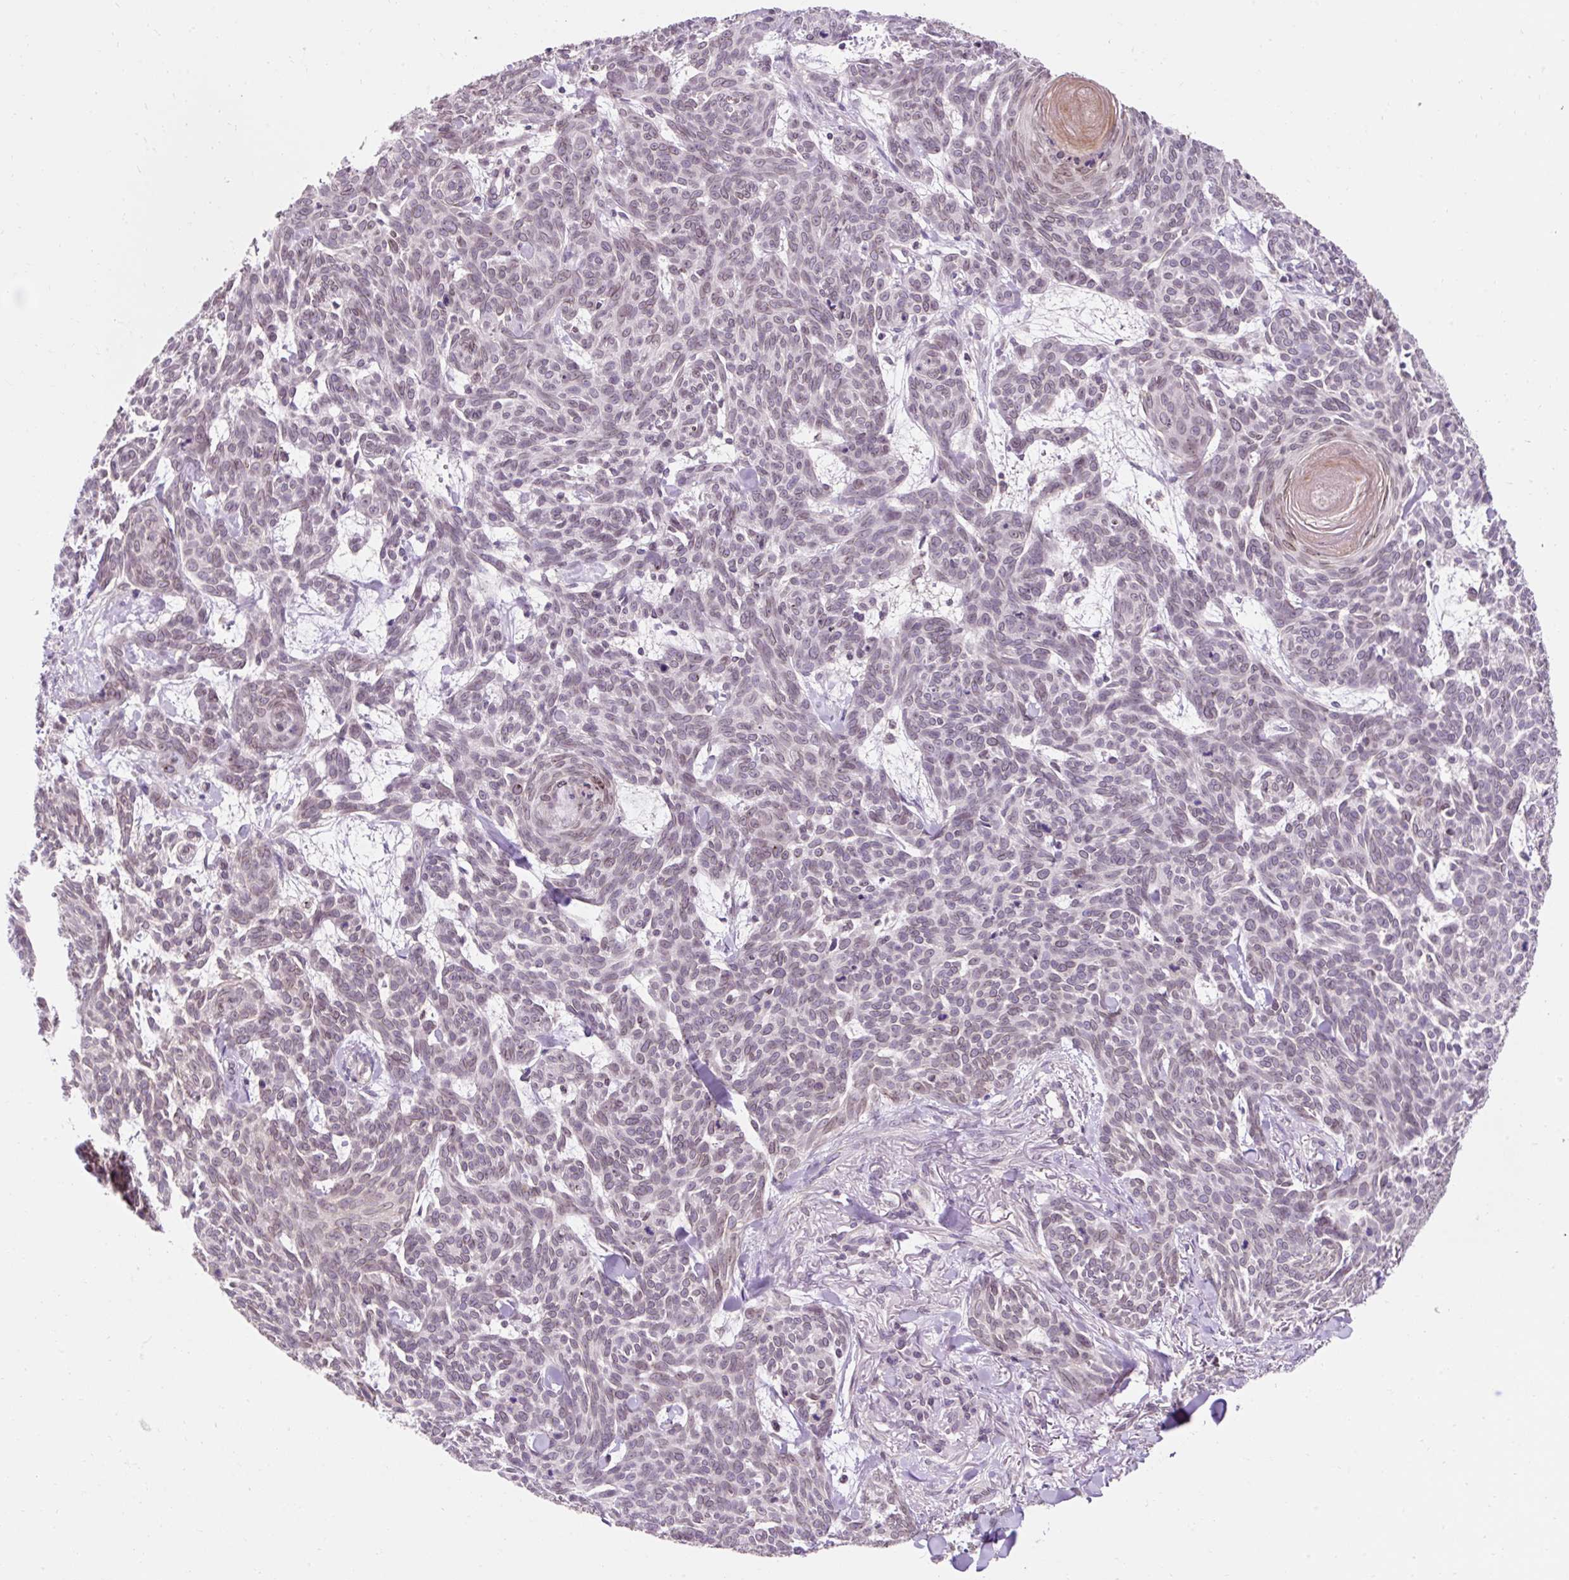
{"staining": {"intensity": "weak", "quantity": "<25%", "location": "cytoplasmic/membranous,nuclear"}, "tissue": "skin cancer", "cell_type": "Tumor cells", "image_type": "cancer", "snomed": [{"axis": "morphology", "description": "Basal cell carcinoma"}, {"axis": "topography", "description": "Skin"}], "caption": "Tumor cells show no significant protein positivity in skin cancer.", "gene": "ZNF610", "patient": {"sex": "female", "age": 93}}